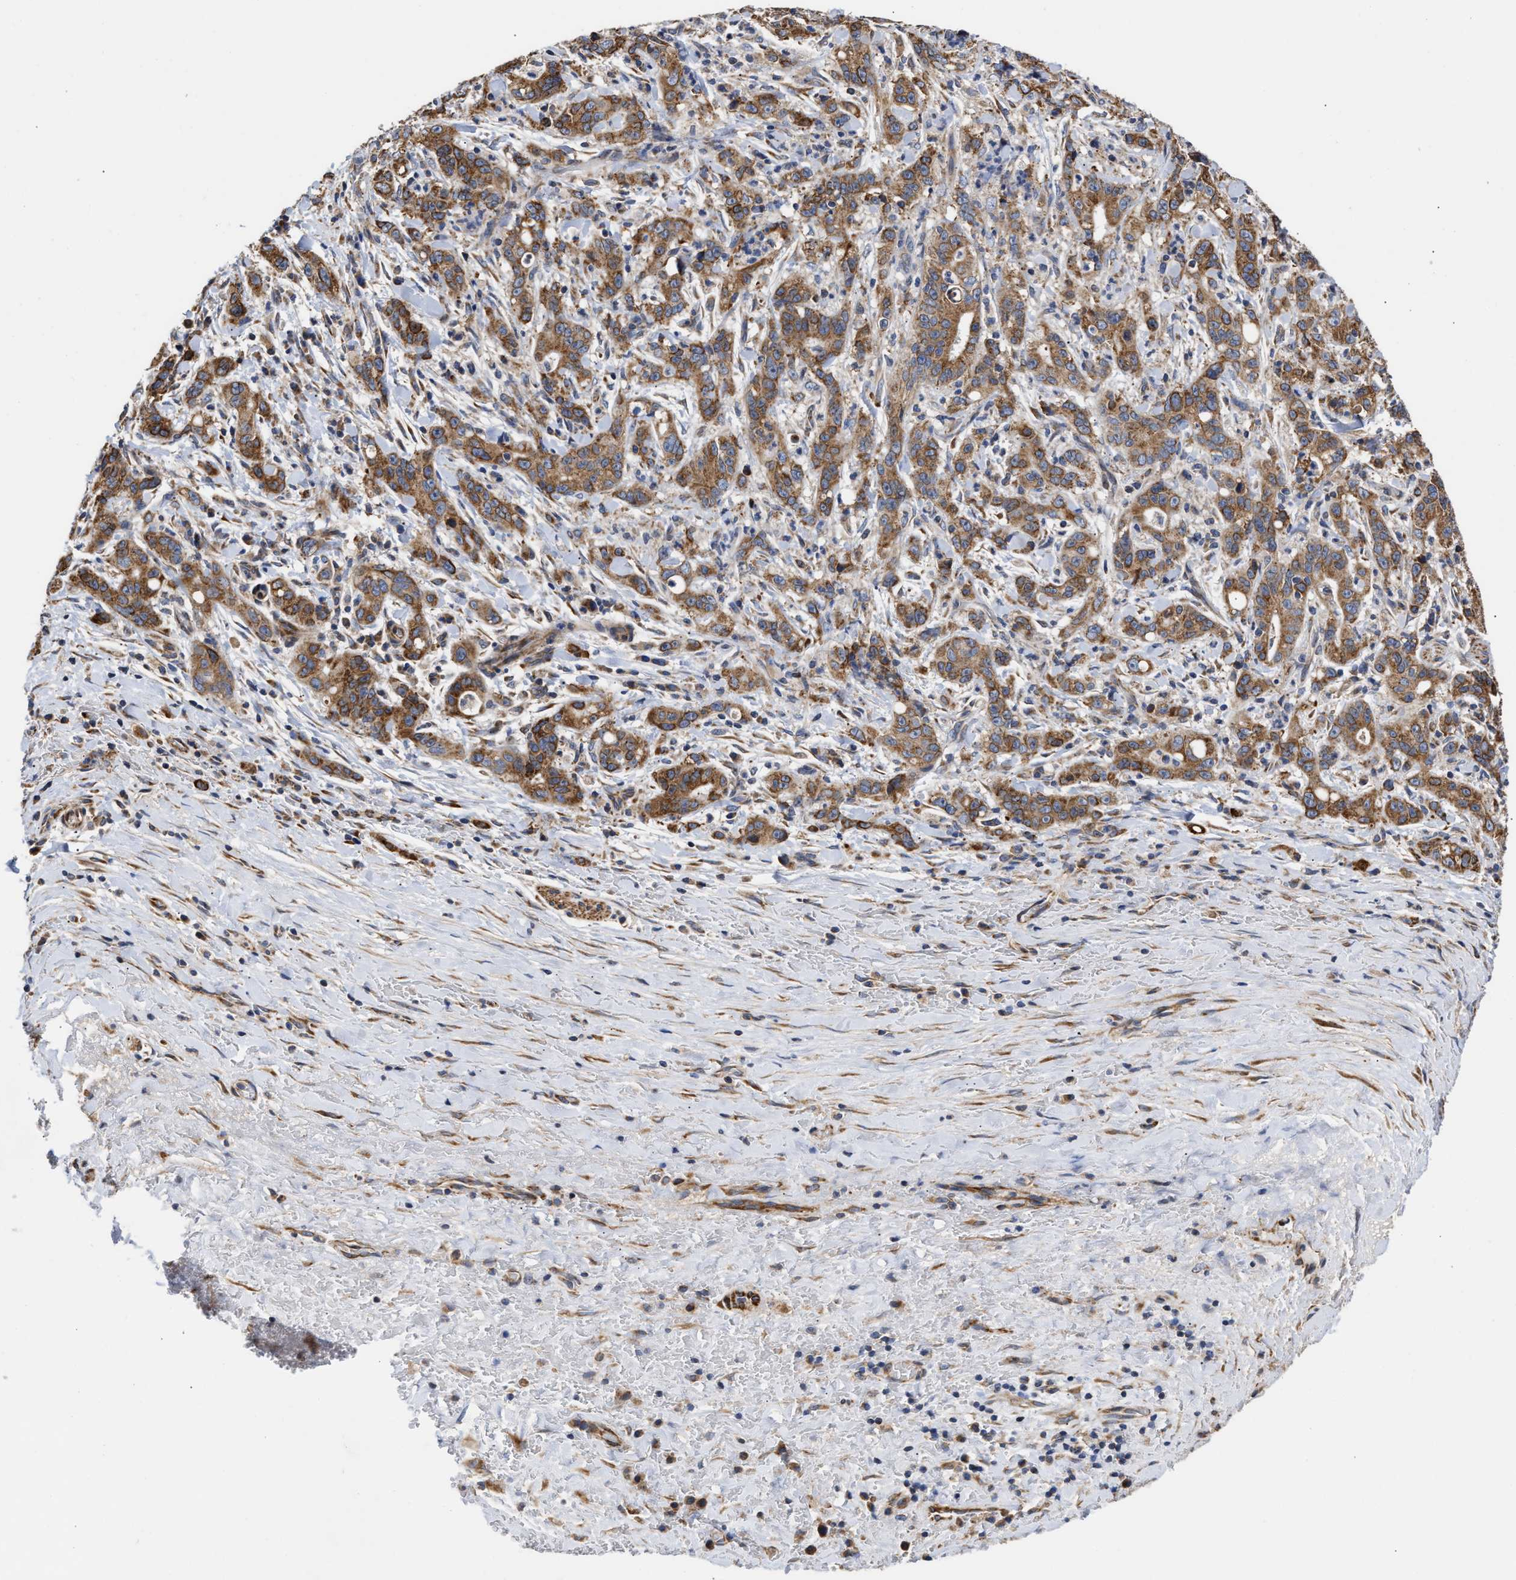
{"staining": {"intensity": "strong", "quantity": ">75%", "location": "cytoplasmic/membranous"}, "tissue": "liver cancer", "cell_type": "Tumor cells", "image_type": "cancer", "snomed": [{"axis": "morphology", "description": "Cholangiocarcinoma"}, {"axis": "topography", "description": "Liver"}], "caption": "About >75% of tumor cells in human liver cholangiocarcinoma display strong cytoplasmic/membranous protein positivity as visualized by brown immunohistochemical staining.", "gene": "MALSU1", "patient": {"sex": "female", "age": 38}}